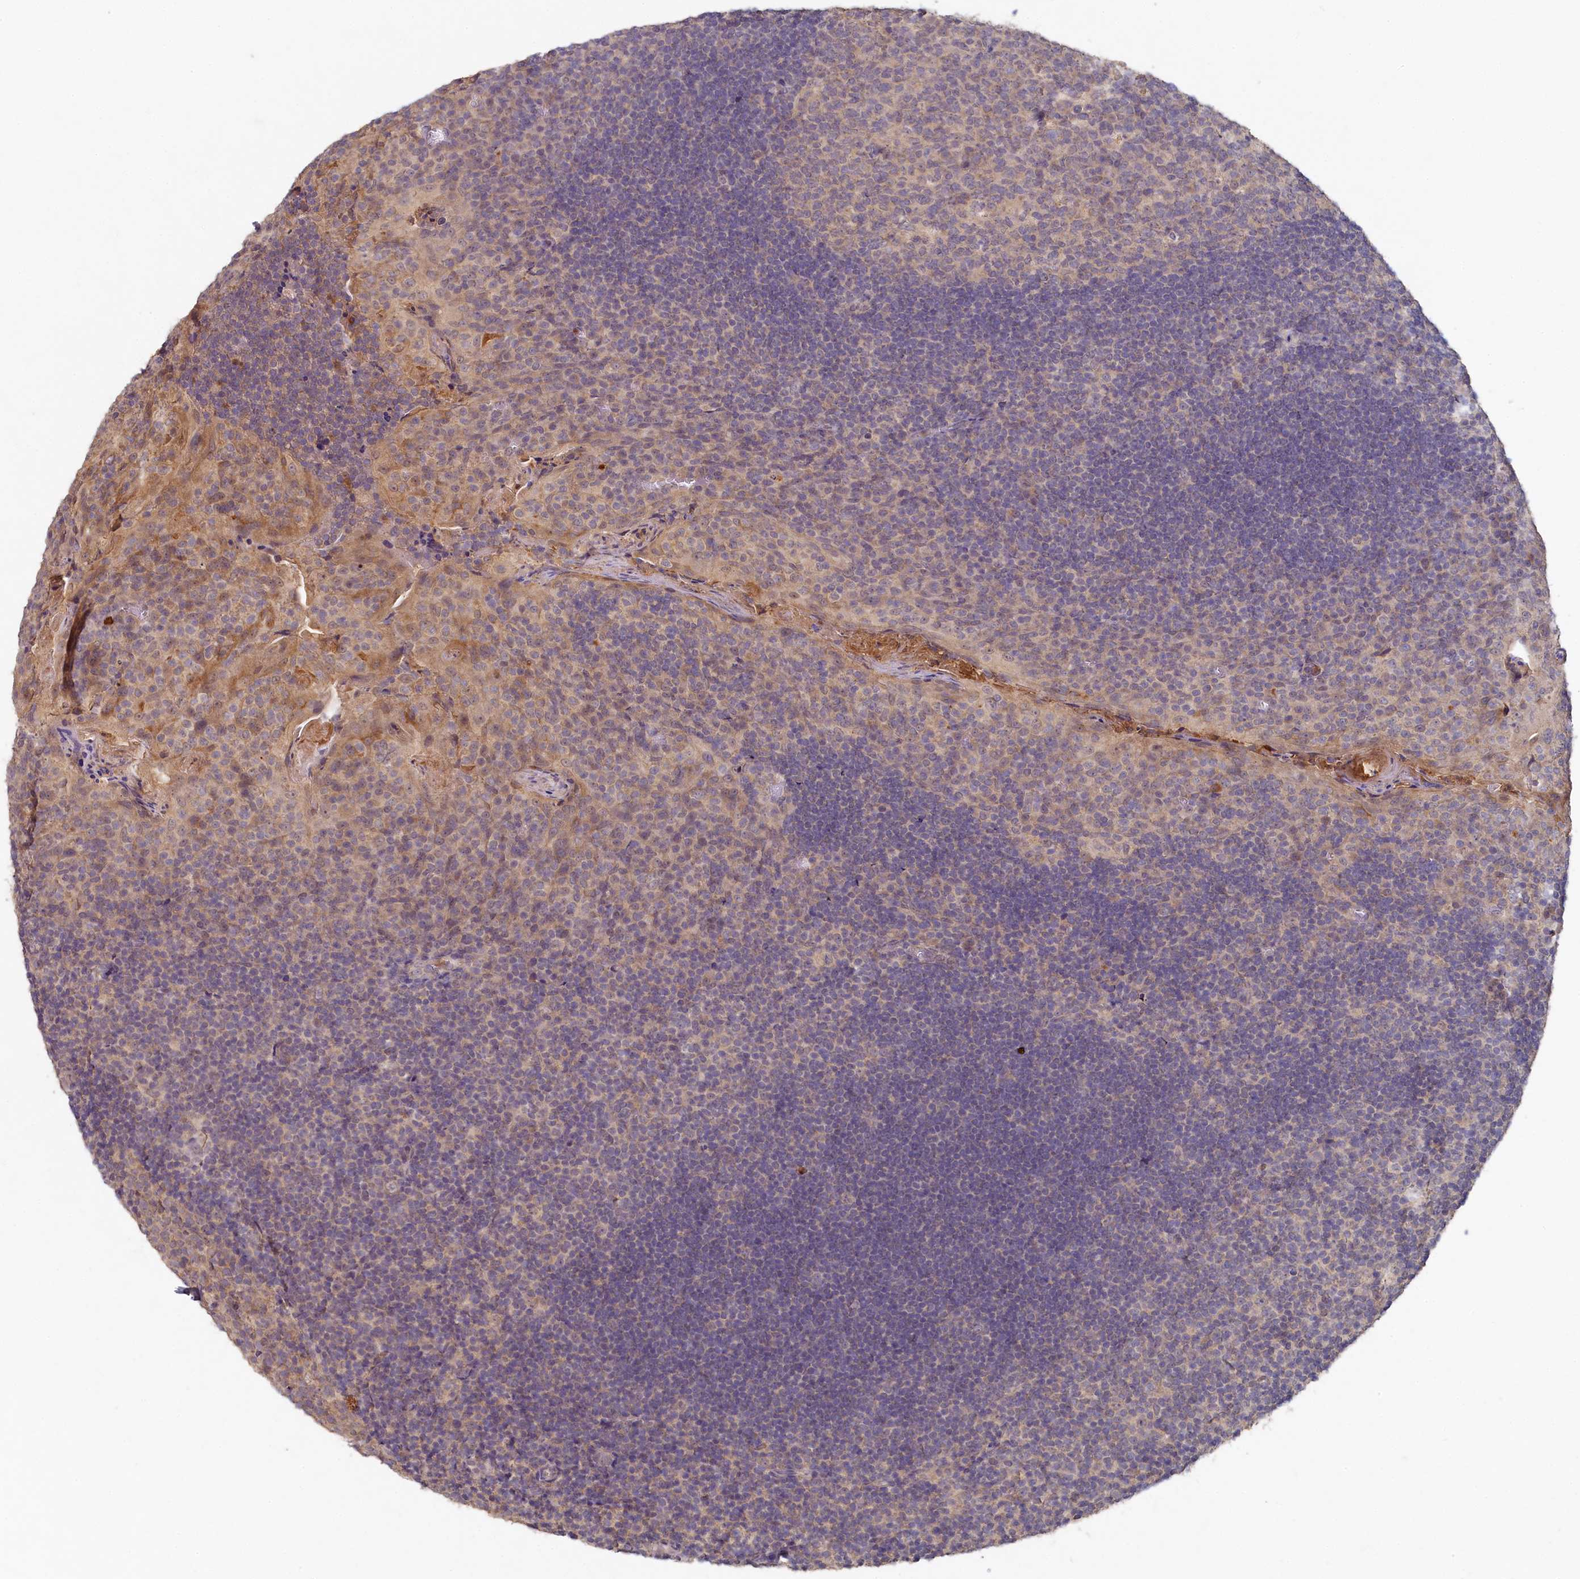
{"staining": {"intensity": "weak", "quantity": ">75%", "location": "cytoplasmic/membranous"}, "tissue": "tonsil", "cell_type": "Germinal center cells", "image_type": "normal", "snomed": [{"axis": "morphology", "description": "Normal tissue, NOS"}, {"axis": "topography", "description": "Tonsil"}], "caption": "Tonsil stained for a protein demonstrates weak cytoplasmic/membranous positivity in germinal center cells. The protein of interest is shown in brown color, while the nuclei are stained blue.", "gene": "HERC3", "patient": {"sex": "male", "age": 17}}